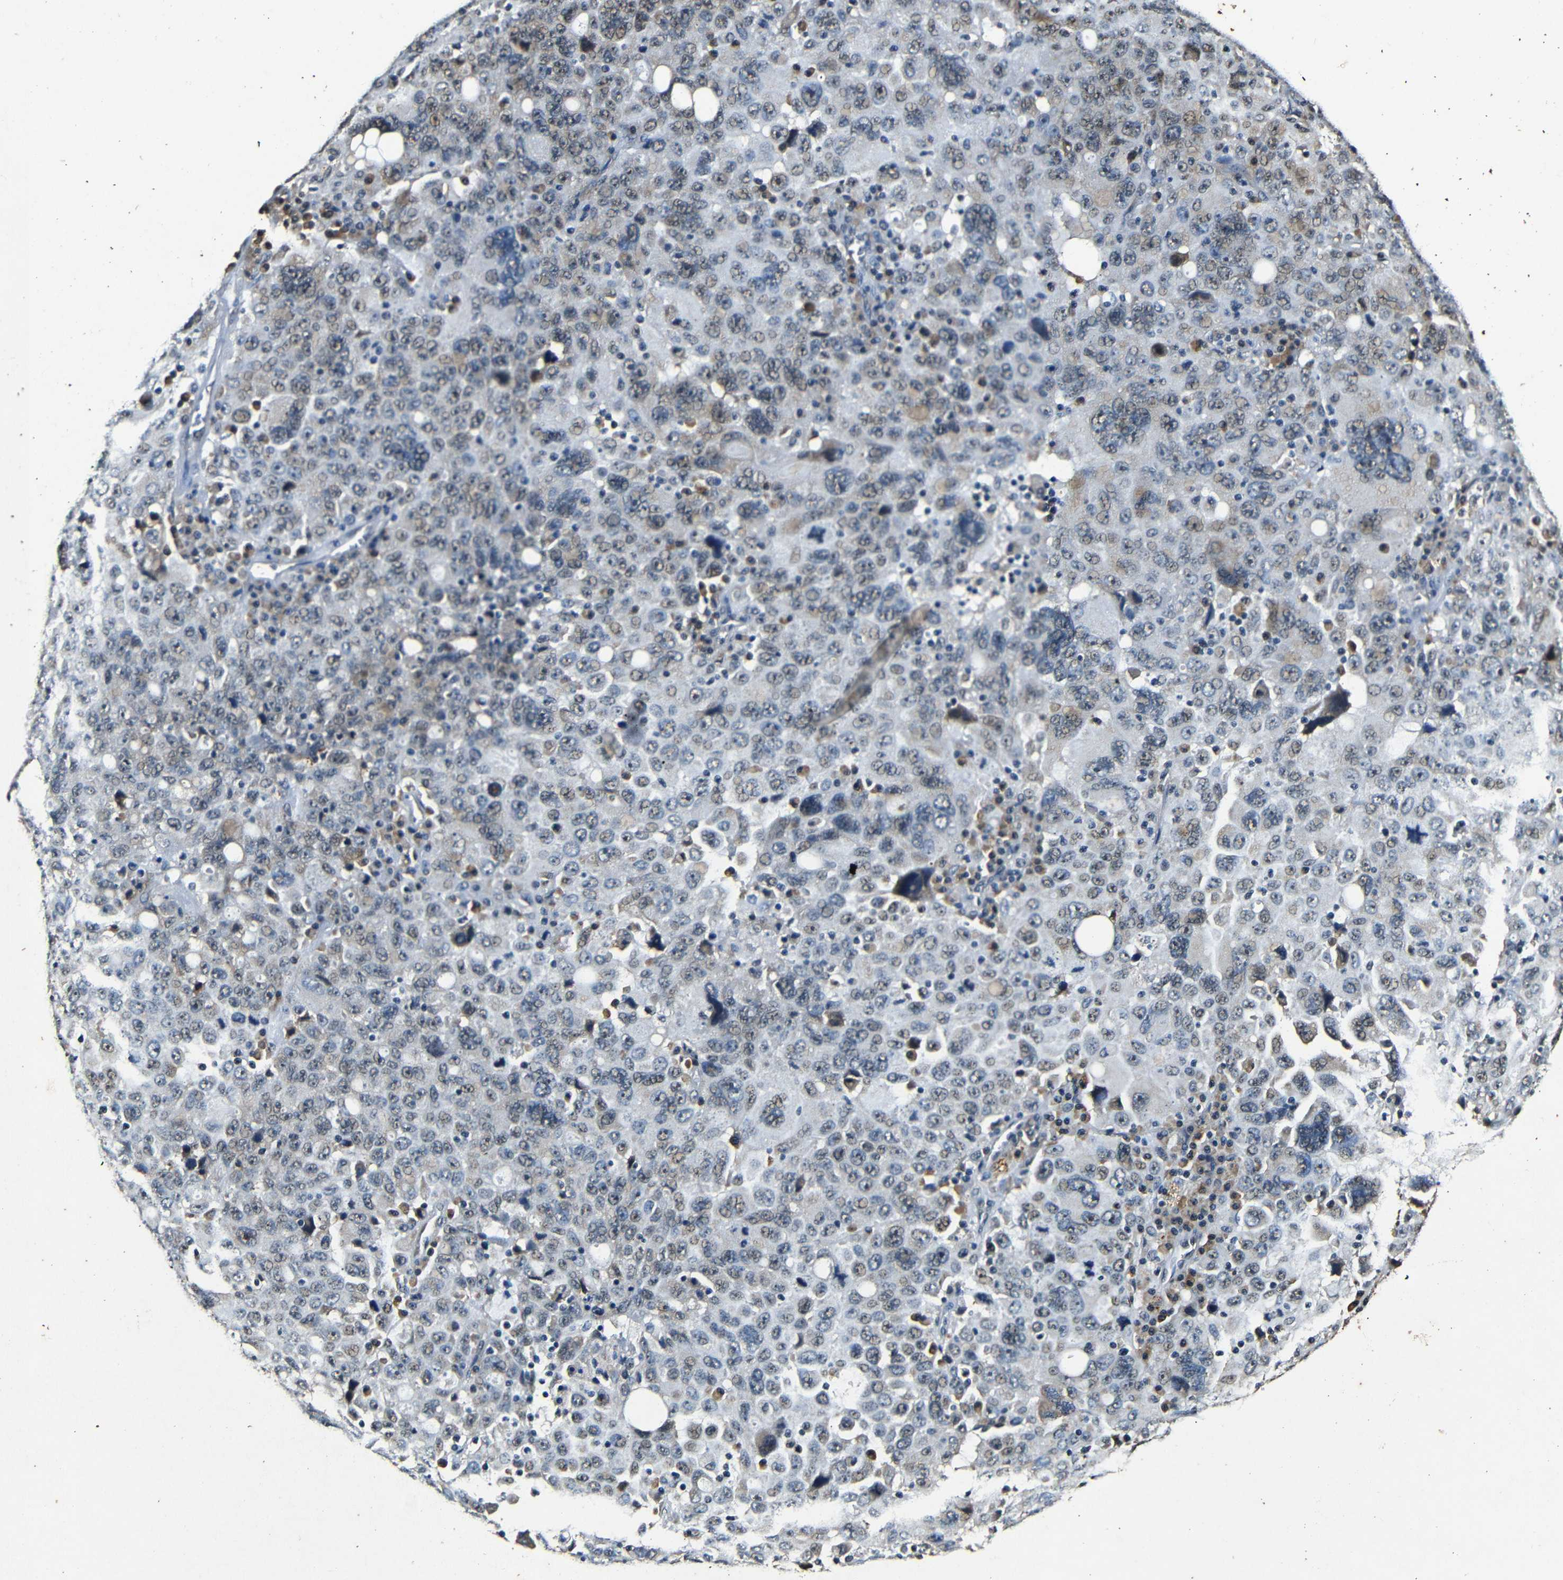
{"staining": {"intensity": "weak", "quantity": "25%-75%", "location": "cytoplasmic/membranous,nuclear"}, "tissue": "ovarian cancer", "cell_type": "Tumor cells", "image_type": "cancer", "snomed": [{"axis": "morphology", "description": "Carcinoma, endometroid"}, {"axis": "topography", "description": "Ovary"}], "caption": "A histopathology image of ovarian endometroid carcinoma stained for a protein displays weak cytoplasmic/membranous and nuclear brown staining in tumor cells.", "gene": "FOXD4", "patient": {"sex": "female", "age": 62}}